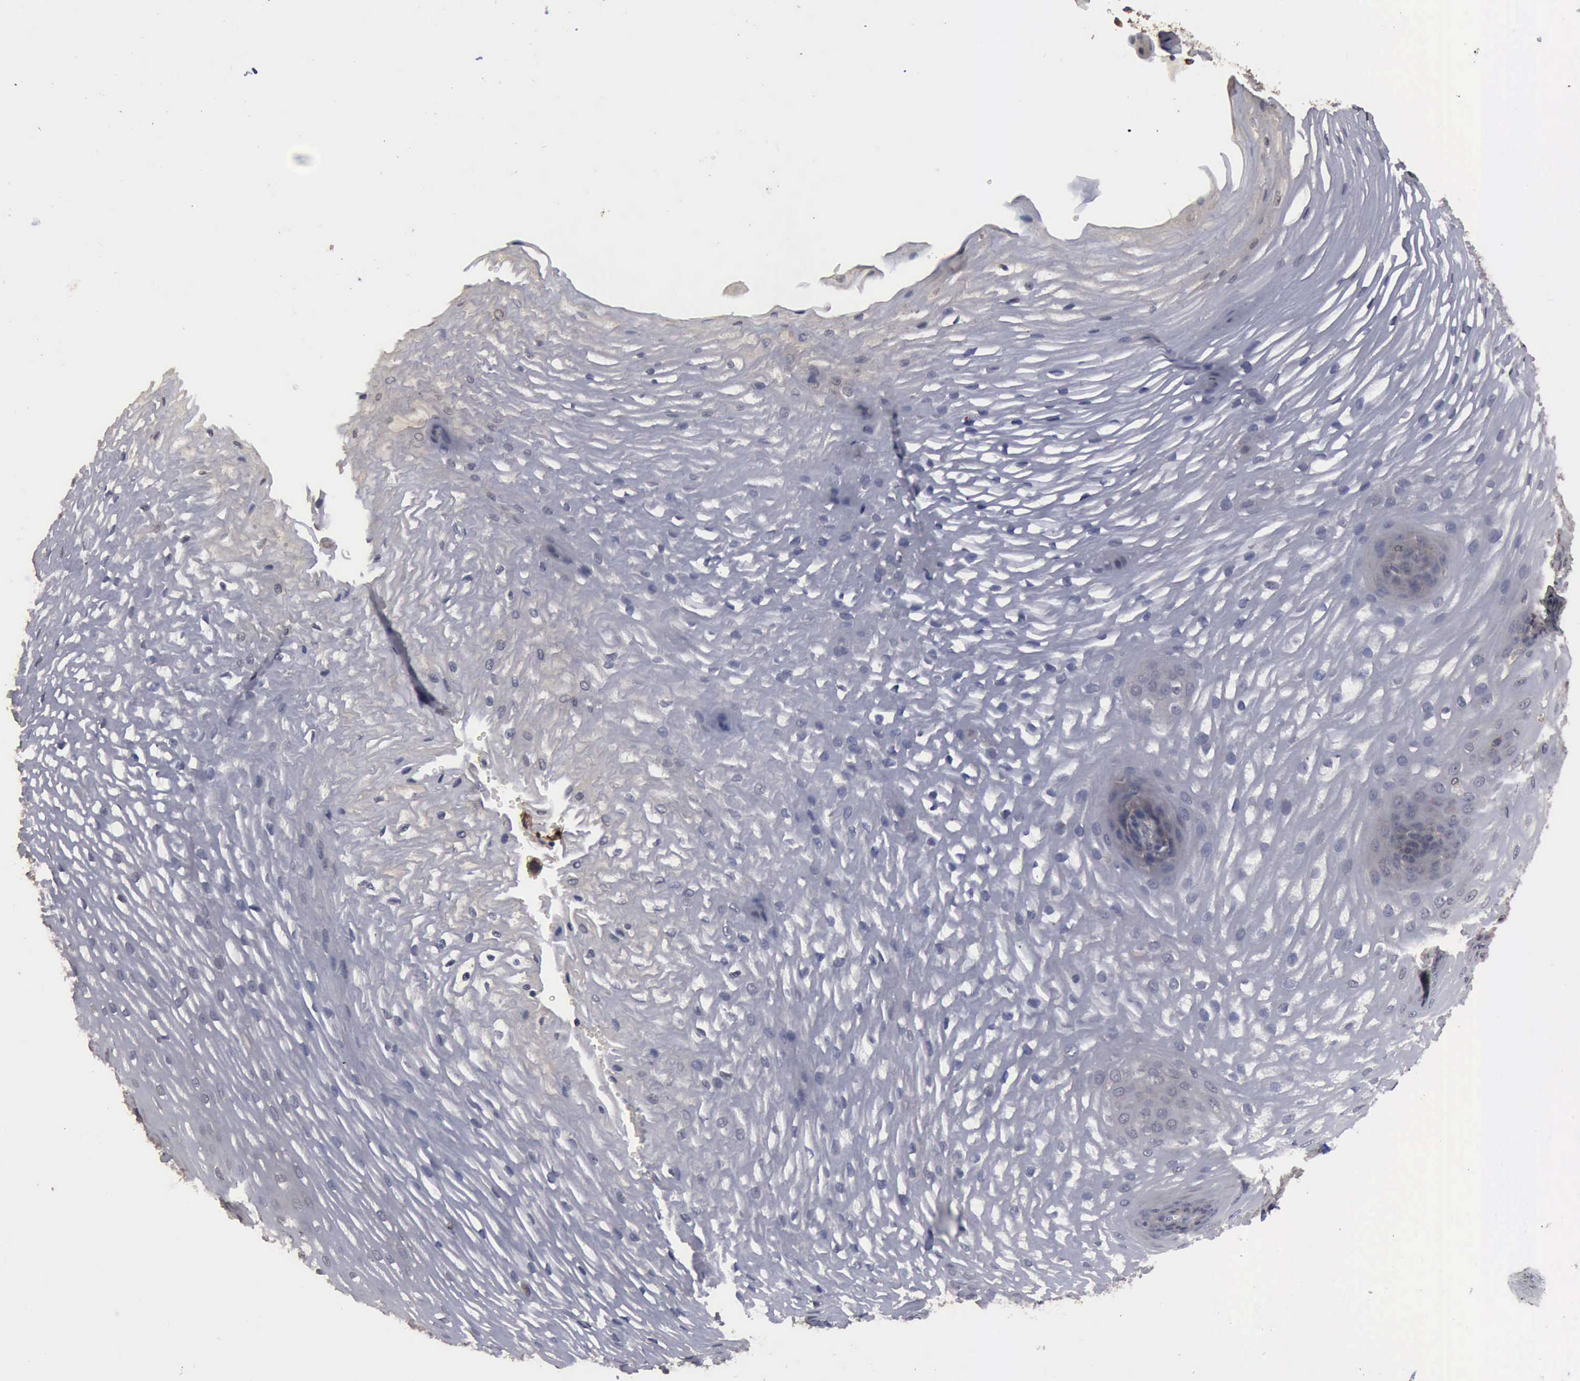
{"staining": {"intensity": "weak", "quantity": "<25%", "location": "cytoplasmic/membranous"}, "tissue": "esophagus", "cell_type": "Squamous epithelial cells", "image_type": "normal", "snomed": [{"axis": "morphology", "description": "Normal tissue, NOS"}, {"axis": "morphology", "description": "Adenocarcinoma, NOS"}, {"axis": "topography", "description": "Esophagus"}, {"axis": "topography", "description": "Stomach"}], "caption": "Human esophagus stained for a protein using immunohistochemistry (IHC) exhibits no staining in squamous epithelial cells.", "gene": "CRKL", "patient": {"sex": "male", "age": 62}}